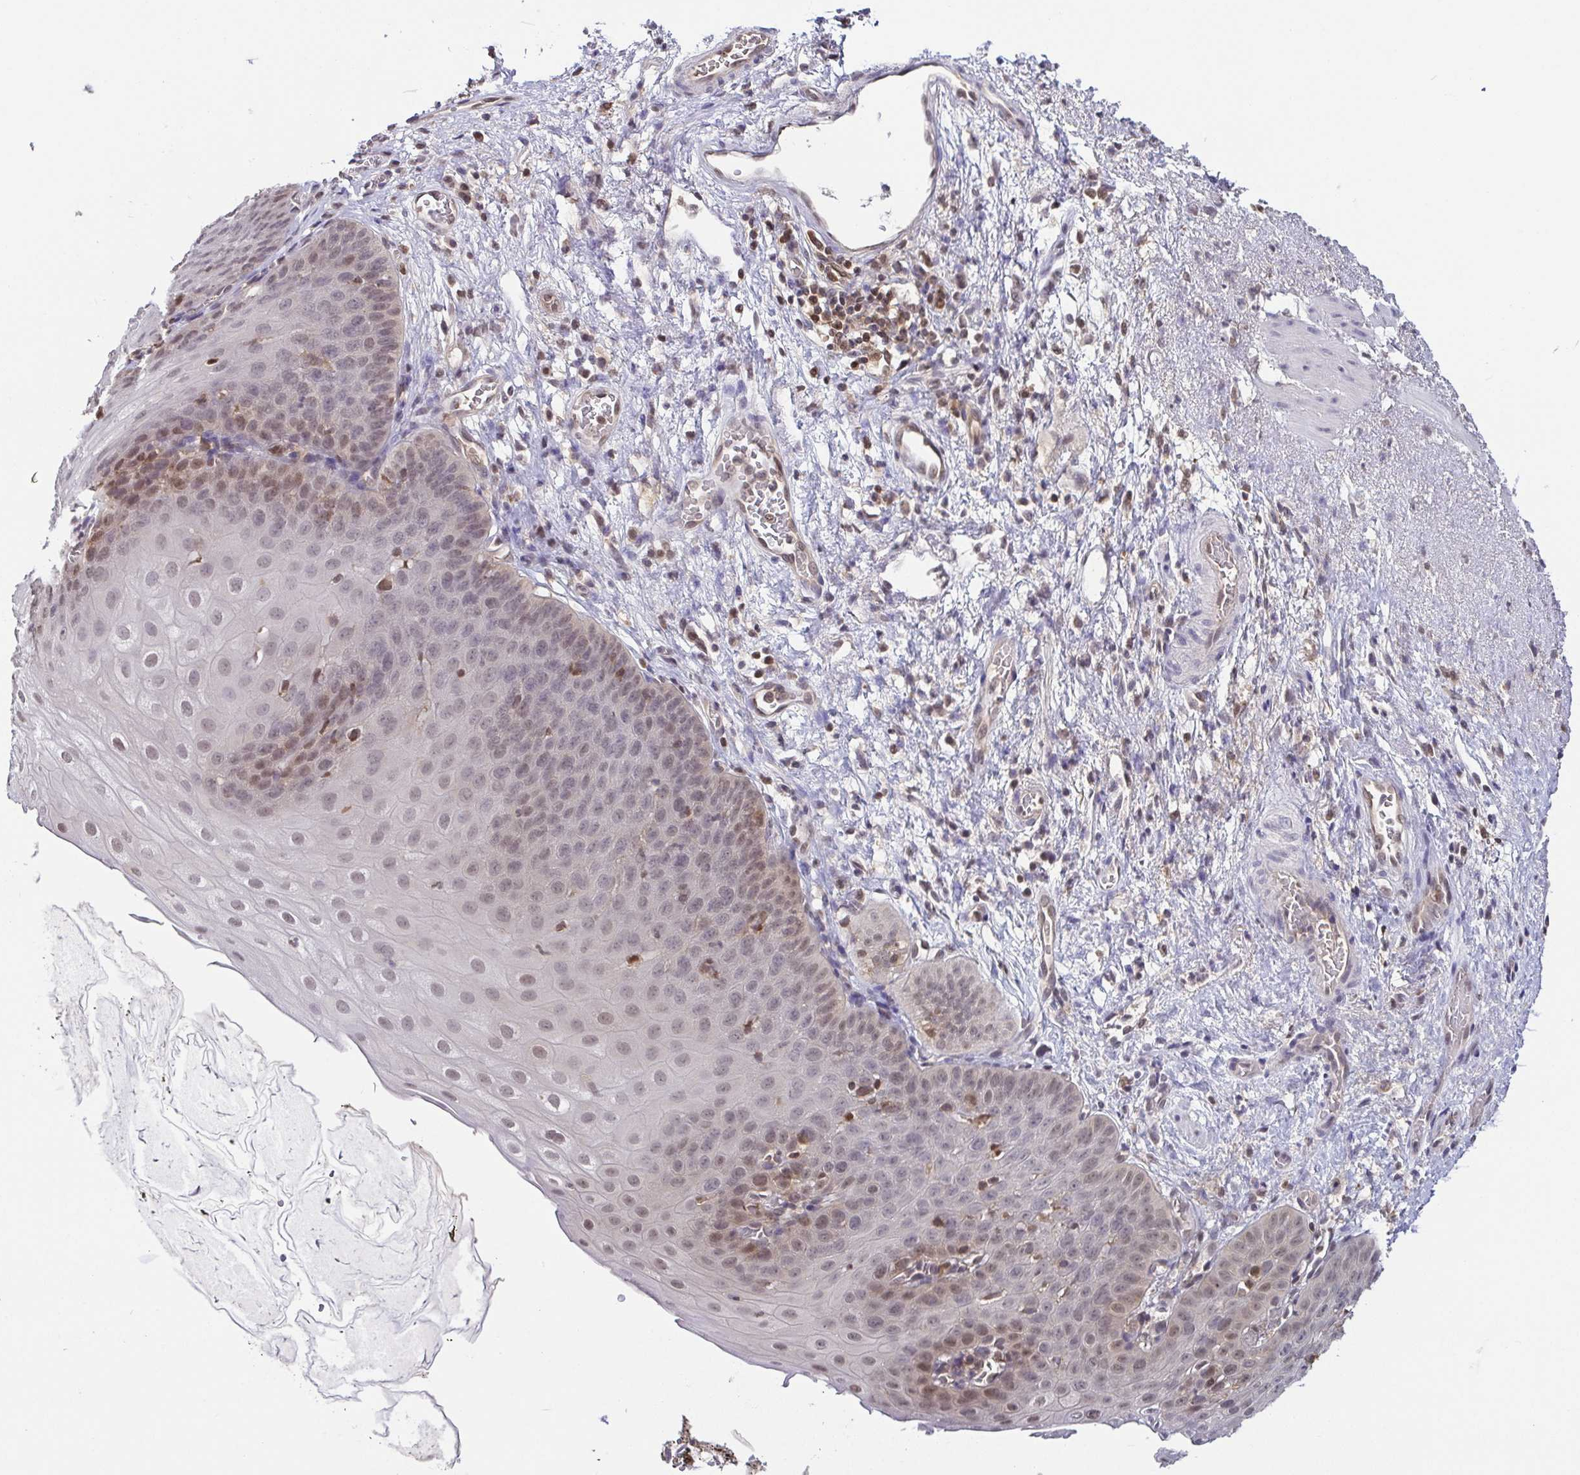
{"staining": {"intensity": "moderate", "quantity": "25%-75%", "location": "cytoplasmic/membranous,nuclear"}, "tissue": "esophagus", "cell_type": "Squamous epithelial cells", "image_type": "normal", "snomed": [{"axis": "morphology", "description": "Normal tissue, NOS"}, {"axis": "topography", "description": "Esophagus"}], "caption": "Benign esophagus demonstrates moderate cytoplasmic/membranous,nuclear staining in approximately 25%-75% of squamous epithelial cells.", "gene": "PSMB9", "patient": {"sex": "male", "age": 71}}